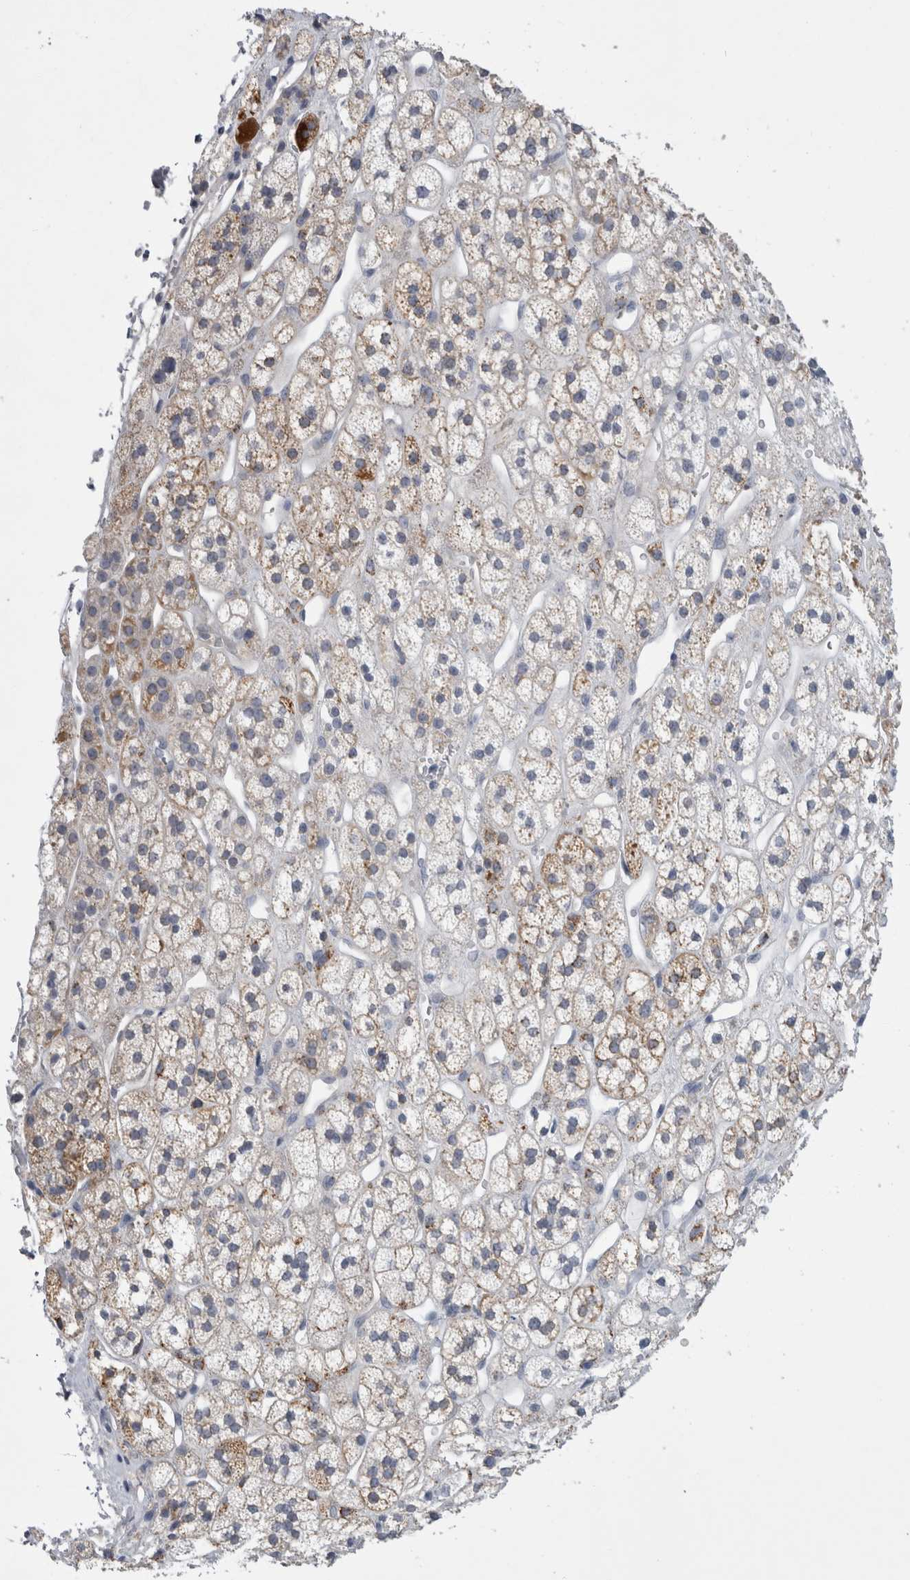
{"staining": {"intensity": "moderate", "quantity": "<25%", "location": "cytoplasmic/membranous"}, "tissue": "adrenal gland", "cell_type": "Glandular cells", "image_type": "normal", "snomed": [{"axis": "morphology", "description": "Normal tissue, NOS"}, {"axis": "topography", "description": "Adrenal gland"}], "caption": "Brown immunohistochemical staining in normal human adrenal gland displays moderate cytoplasmic/membranous staining in about <25% of glandular cells.", "gene": "GATM", "patient": {"sex": "male", "age": 56}}